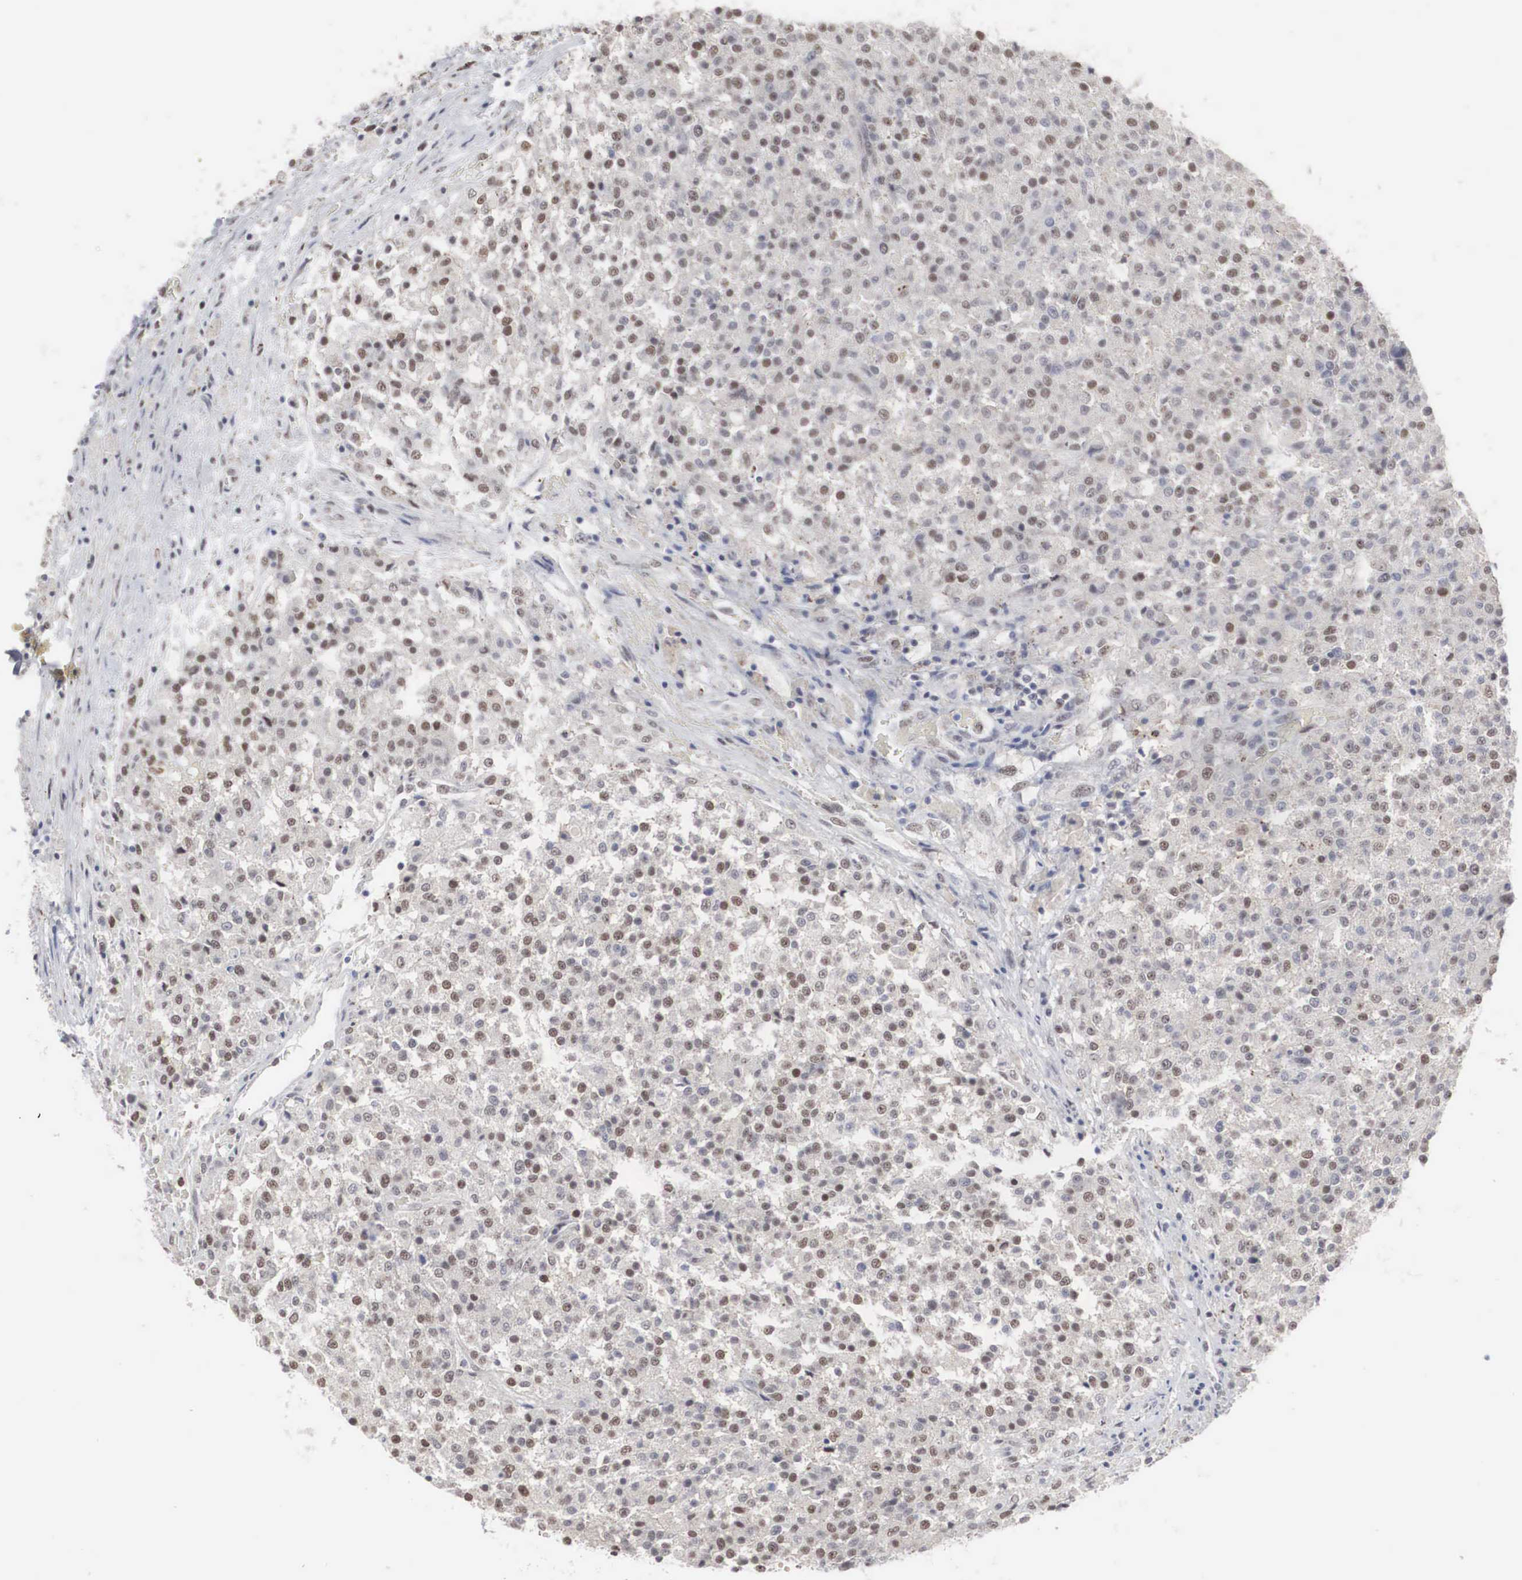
{"staining": {"intensity": "weak", "quantity": "25%-75%", "location": "nuclear"}, "tissue": "testis cancer", "cell_type": "Tumor cells", "image_type": "cancer", "snomed": [{"axis": "morphology", "description": "Seminoma, NOS"}, {"axis": "topography", "description": "Testis"}], "caption": "Seminoma (testis) was stained to show a protein in brown. There is low levels of weak nuclear staining in about 25%-75% of tumor cells.", "gene": "AUTS2", "patient": {"sex": "male", "age": 59}}